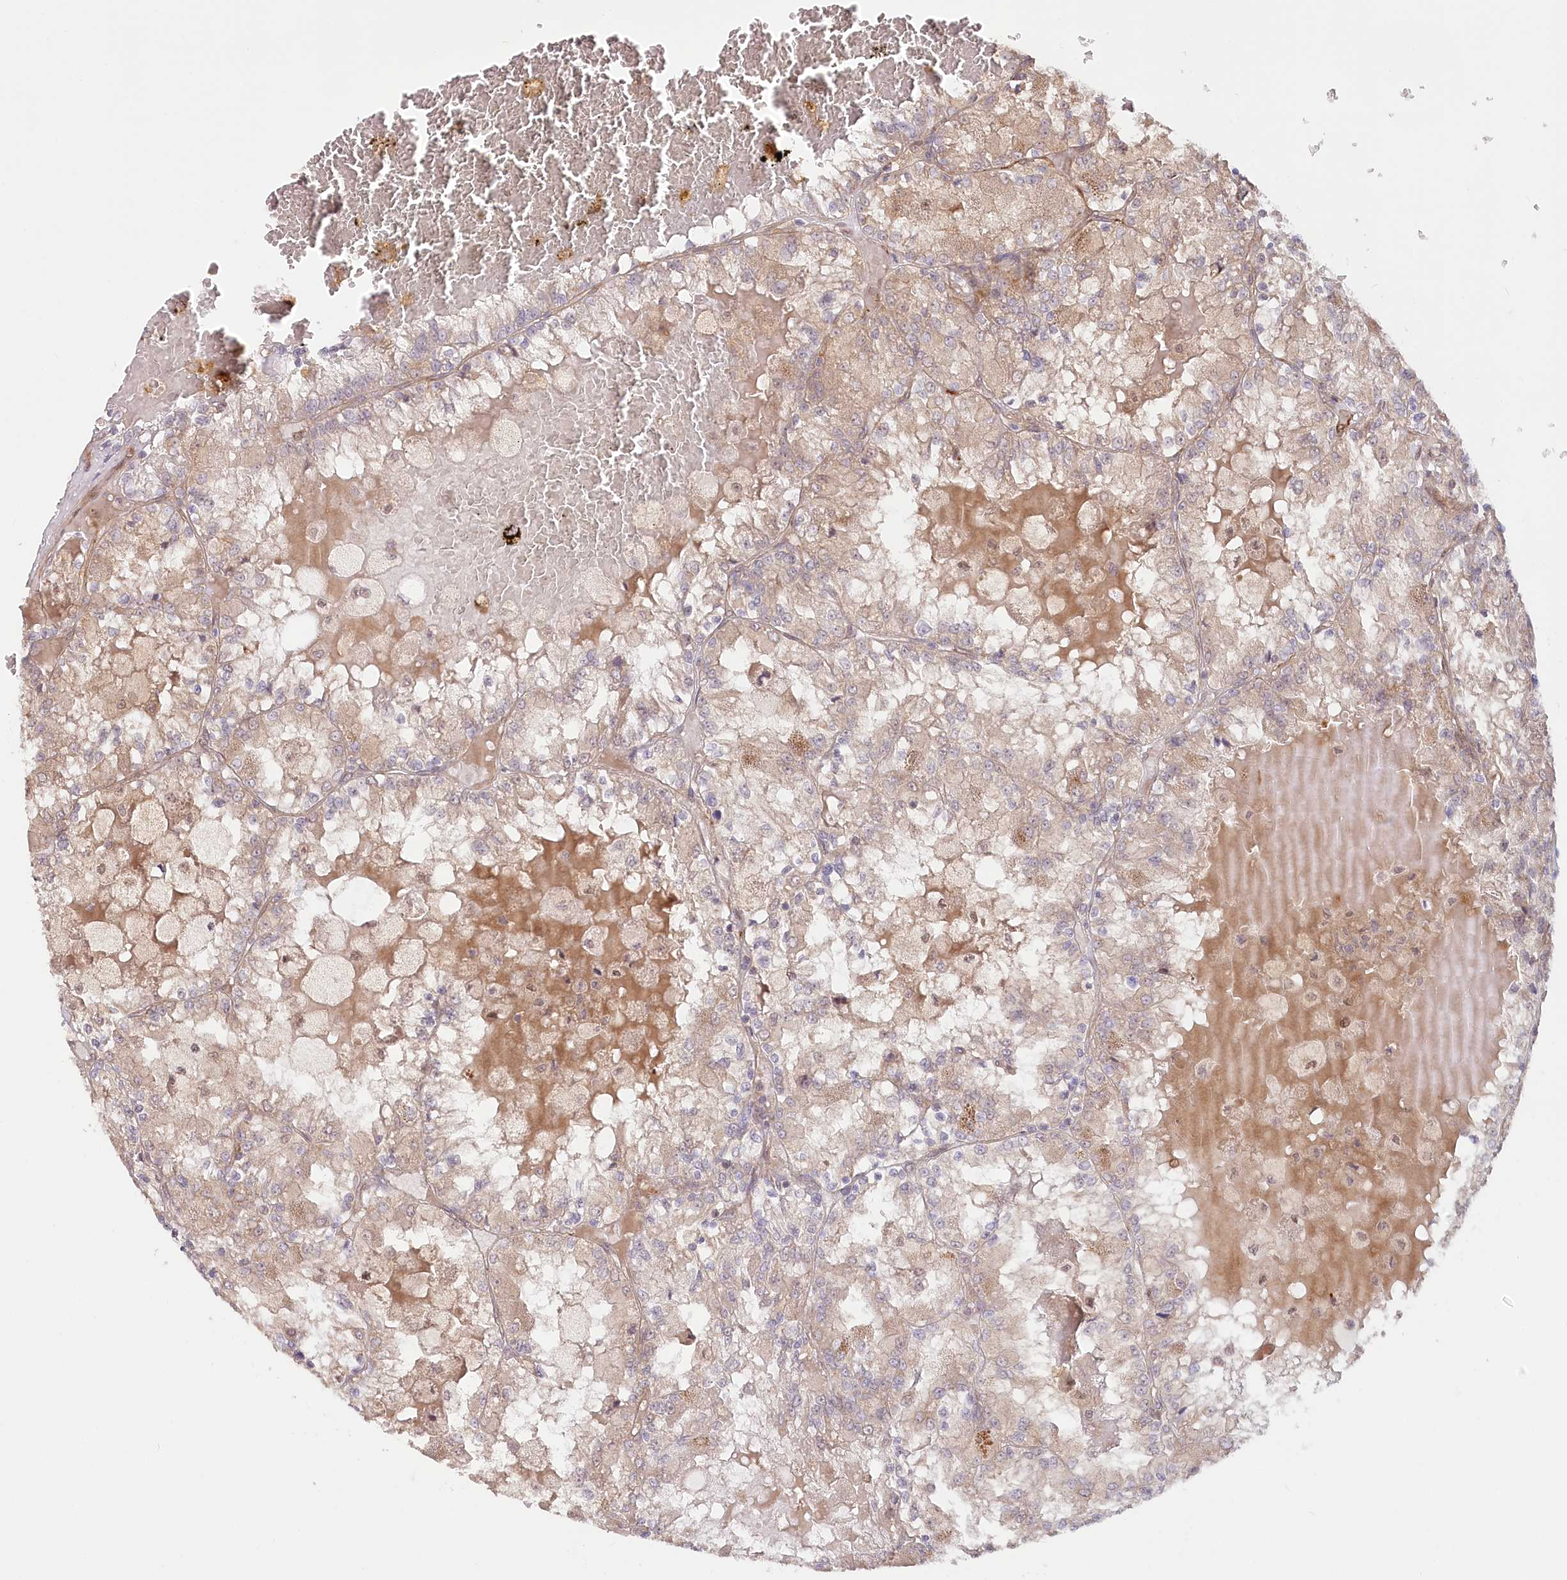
{"staining": {"intensity": "weak", "quantity": "<25%", "location": "cytoplasmic/membranous"}, "tissue": "renal cancer", "cell_type": "Tumor cells", "image_type": "cancer", "snomed": [{"axis": "morphology", "description": "Adenocarcinoma, NOS"}, {"axis": "topography", "description": "Kidney"}], "caption": "This is an immunohistochemistry photomicrograph of adenocarcinoma (renal). There is no positivity in tumor cells.", "gene": "CEP70", "patient": {"sex": "female", "age": 56}}